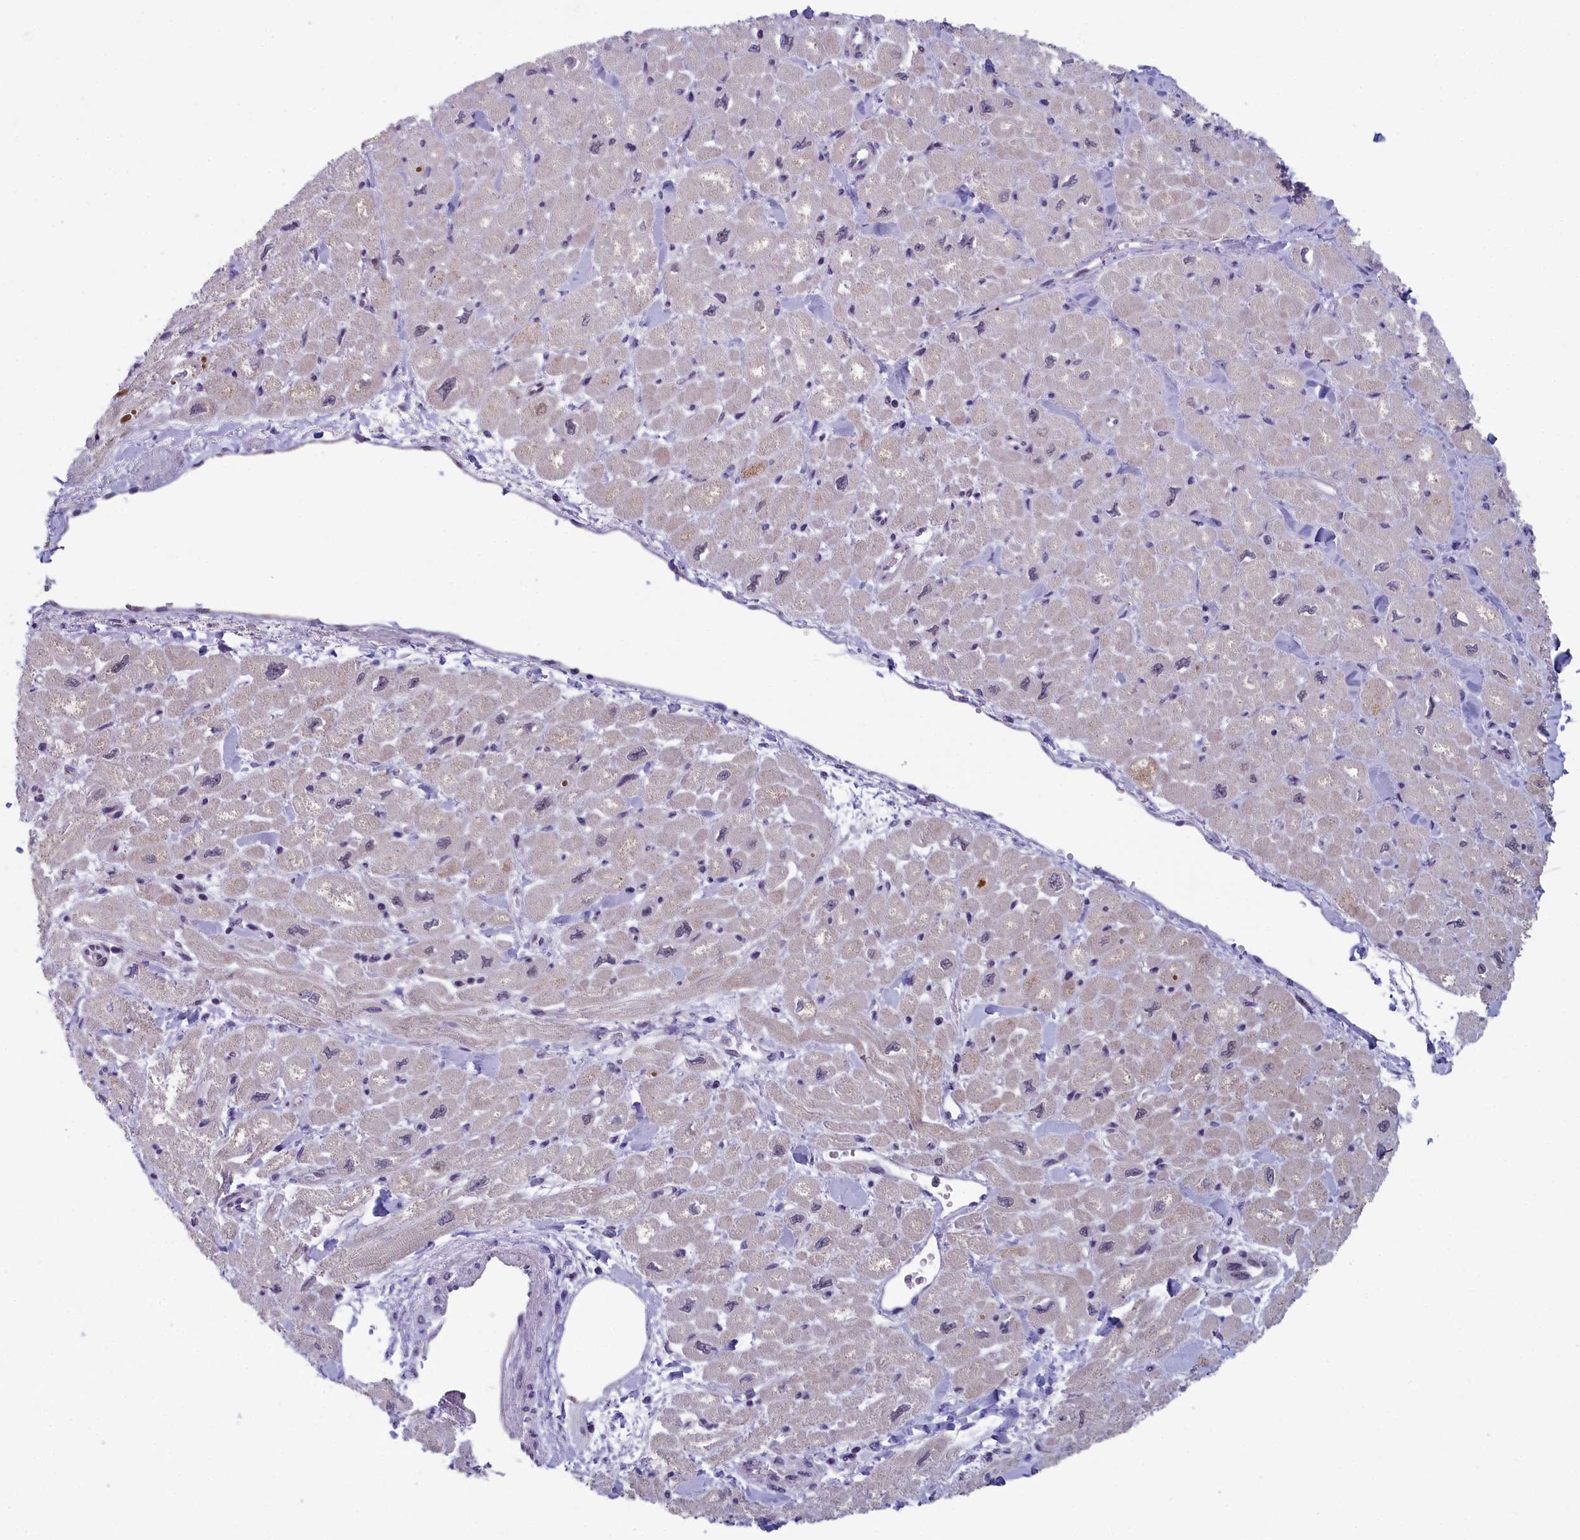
{"staining": {"intensity": "moderate", "quantity": "25%-75%", "location": "cytoplasmic/membranous"}, "tissue": "heart muscle", "cell_type": "Cardiomyocytes", "image_type": "normal", "snomed": [{"axis": "morphology", "description": "Normal tissue, NOS"}, {"axis": "topography", "description": "Heart"}], "caption": "Heart muscle stained with immunohistochemistry (IHC) shows moderate cytoplasmic/membranous staining in approximately 25%-75% of cardiomyocytes.", "gene": "CNEP1R1", "patient": {"sex": "male", "age": 65}}